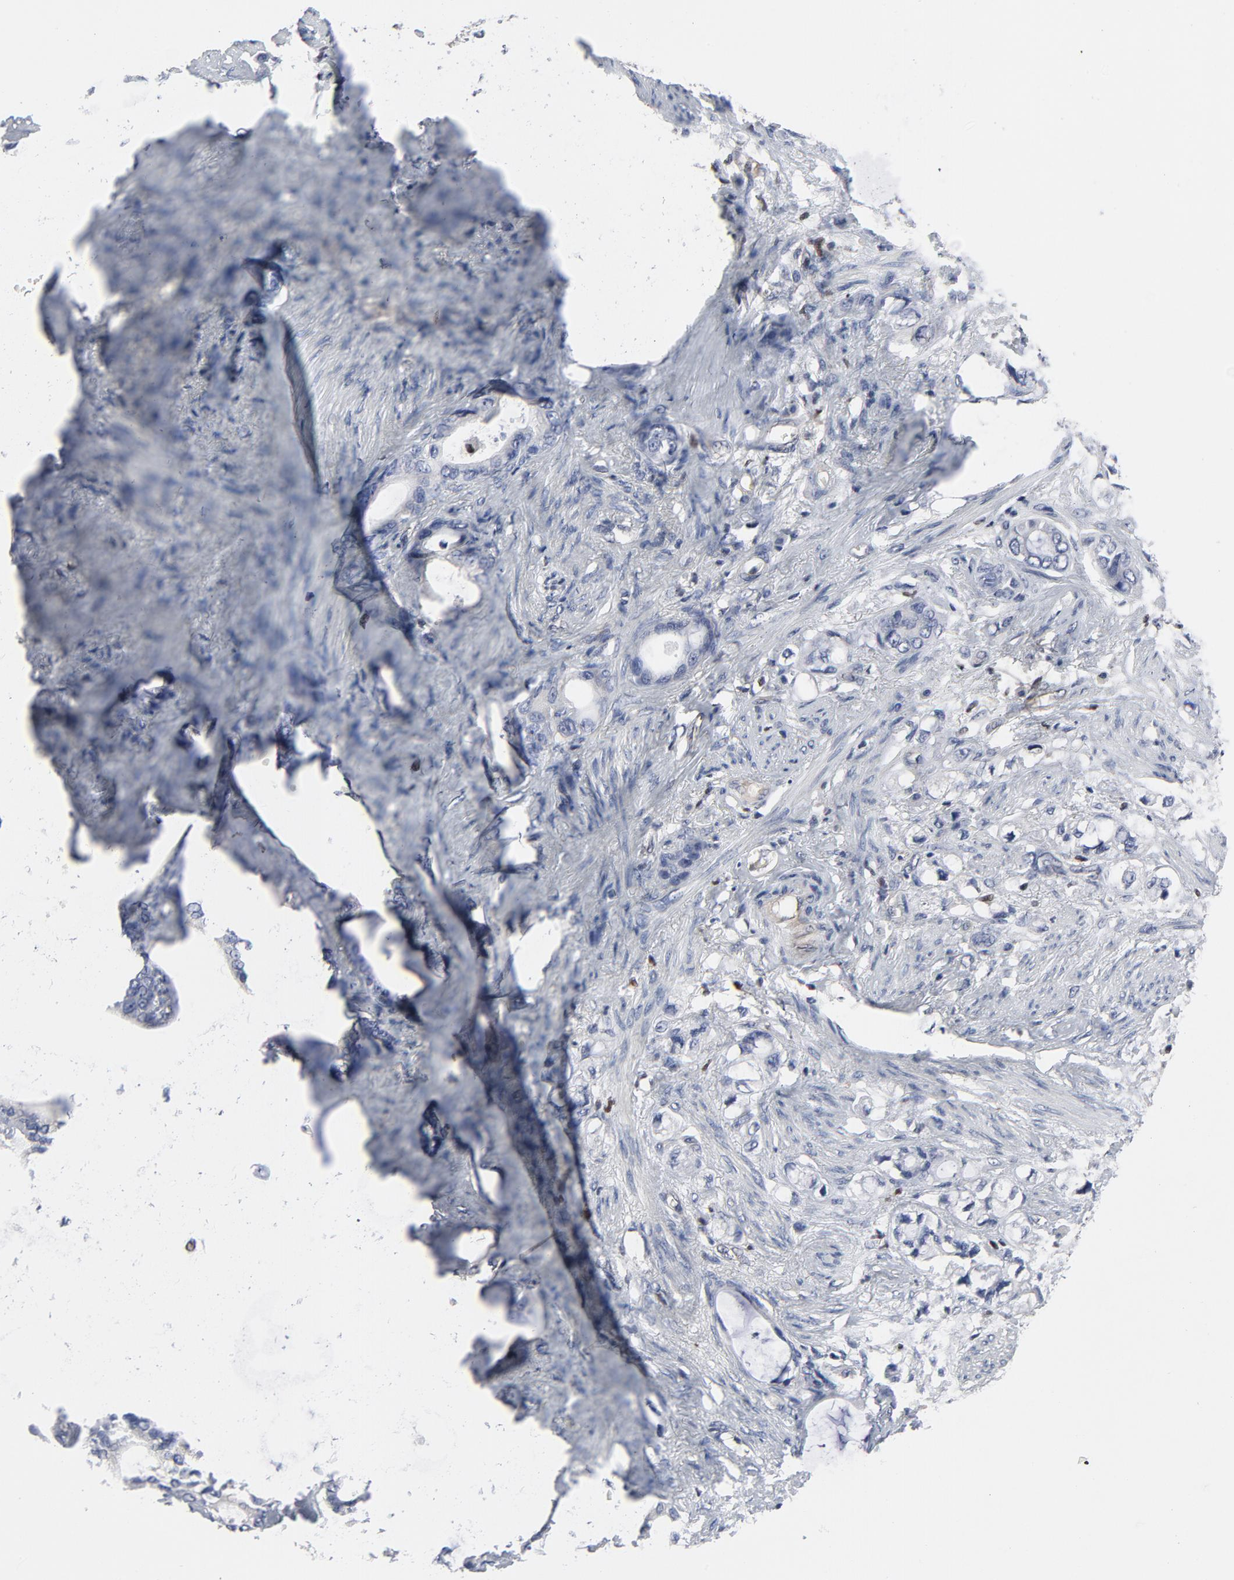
{"staining": {"intensity": "negative", "quantity": "none", "location": "none"}, "tissue": "stomach cancer", "cell_type": "Tumor cells", "image_type": "cancer", "snomed": [{"axis": "morphology", "description": "Adenocarcinoma, NOS"}, {"axis": "topography", "description": "Stomach"}], "caption": "Immunohistochemical staining of stomach cancer (adenocarcinoma) reveals no significant expression in tumor cells.", "gene": "NFKB1", "patient": {"sex": "female", "age": 75}}